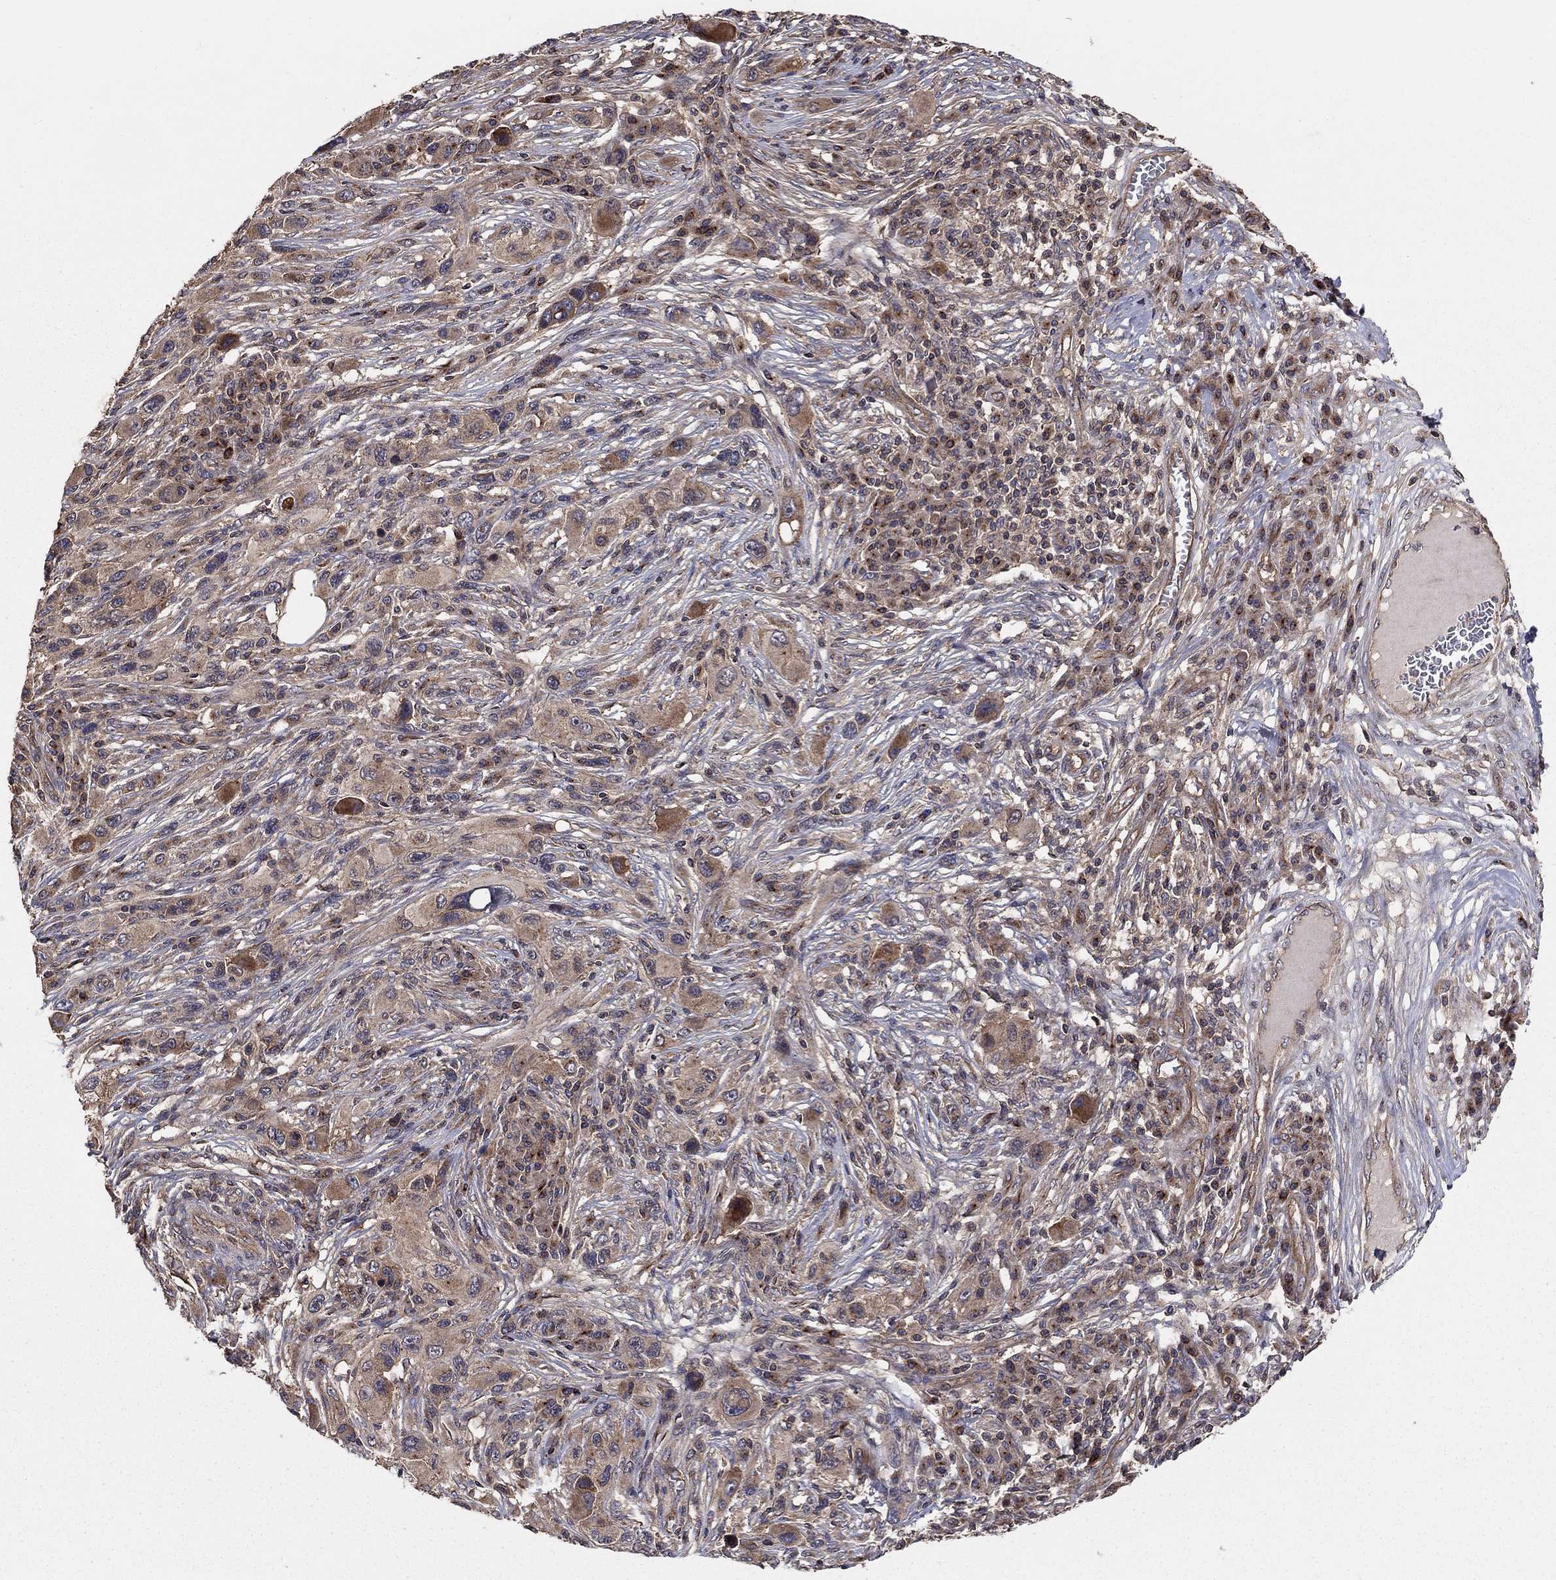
{"staining": {"intensity": "strong", "quantity": "<25%", "location": "cytoplasmic/membranous"}, "tissue": "melanoma", "cell_type": "Tumor cells", "image_type": "cancer", "snomed": [{"axis": "morphology", "description": "Malignant melanoma, NOS"}, {"axis": "topography", "description": "Skin"}], "caption": "The photomicrograph exhibits immunohistochemical staining of melanoma. There is strong cytoplasmic/membranous positivity is identified in approximately <25% of tumor cells.", "gene": "BMERB1", "patient": {"sex": "male", "age": 53}}